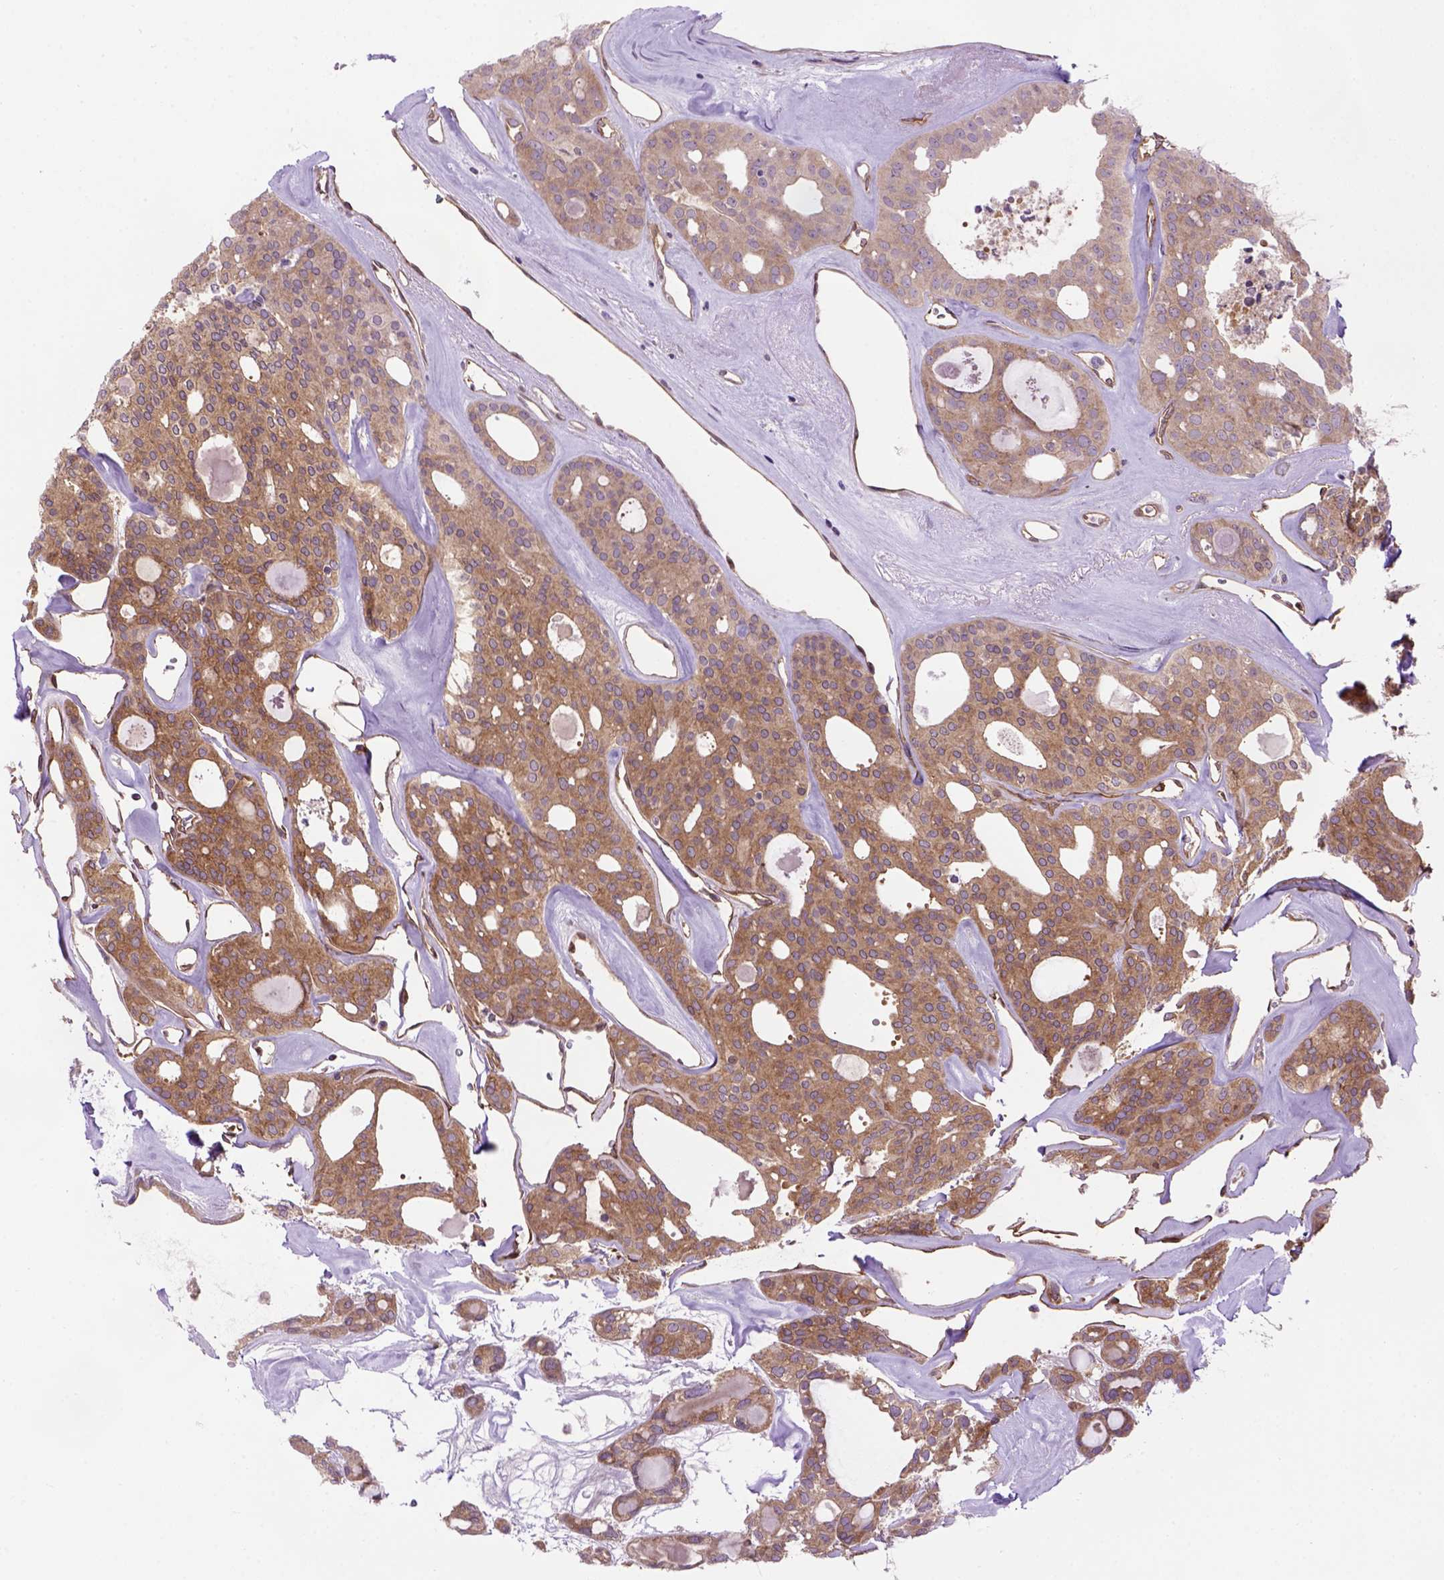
{"staining": {"intensity": "moderate", "quantity": ">75%", "location": "cytoplasmic/membranous"}, "tissue": "thyroid cancer", "cell_type": "Tumor cells", "image_type": "cancer", "snomed": [{"axis": "morphology", "description": "Follicular adenoma carcinoma, NOS"}, {"axis": "topography", "description": "Thyroid gland"}], "caption": "The photomicrograph displays a brown stain indicating the presence of a protein in the cytoplasmic/membranous of tumor cells in thyroid cancer.", "gene": "CASKIN2", "patient": {"sex": "male", "age": 75}}